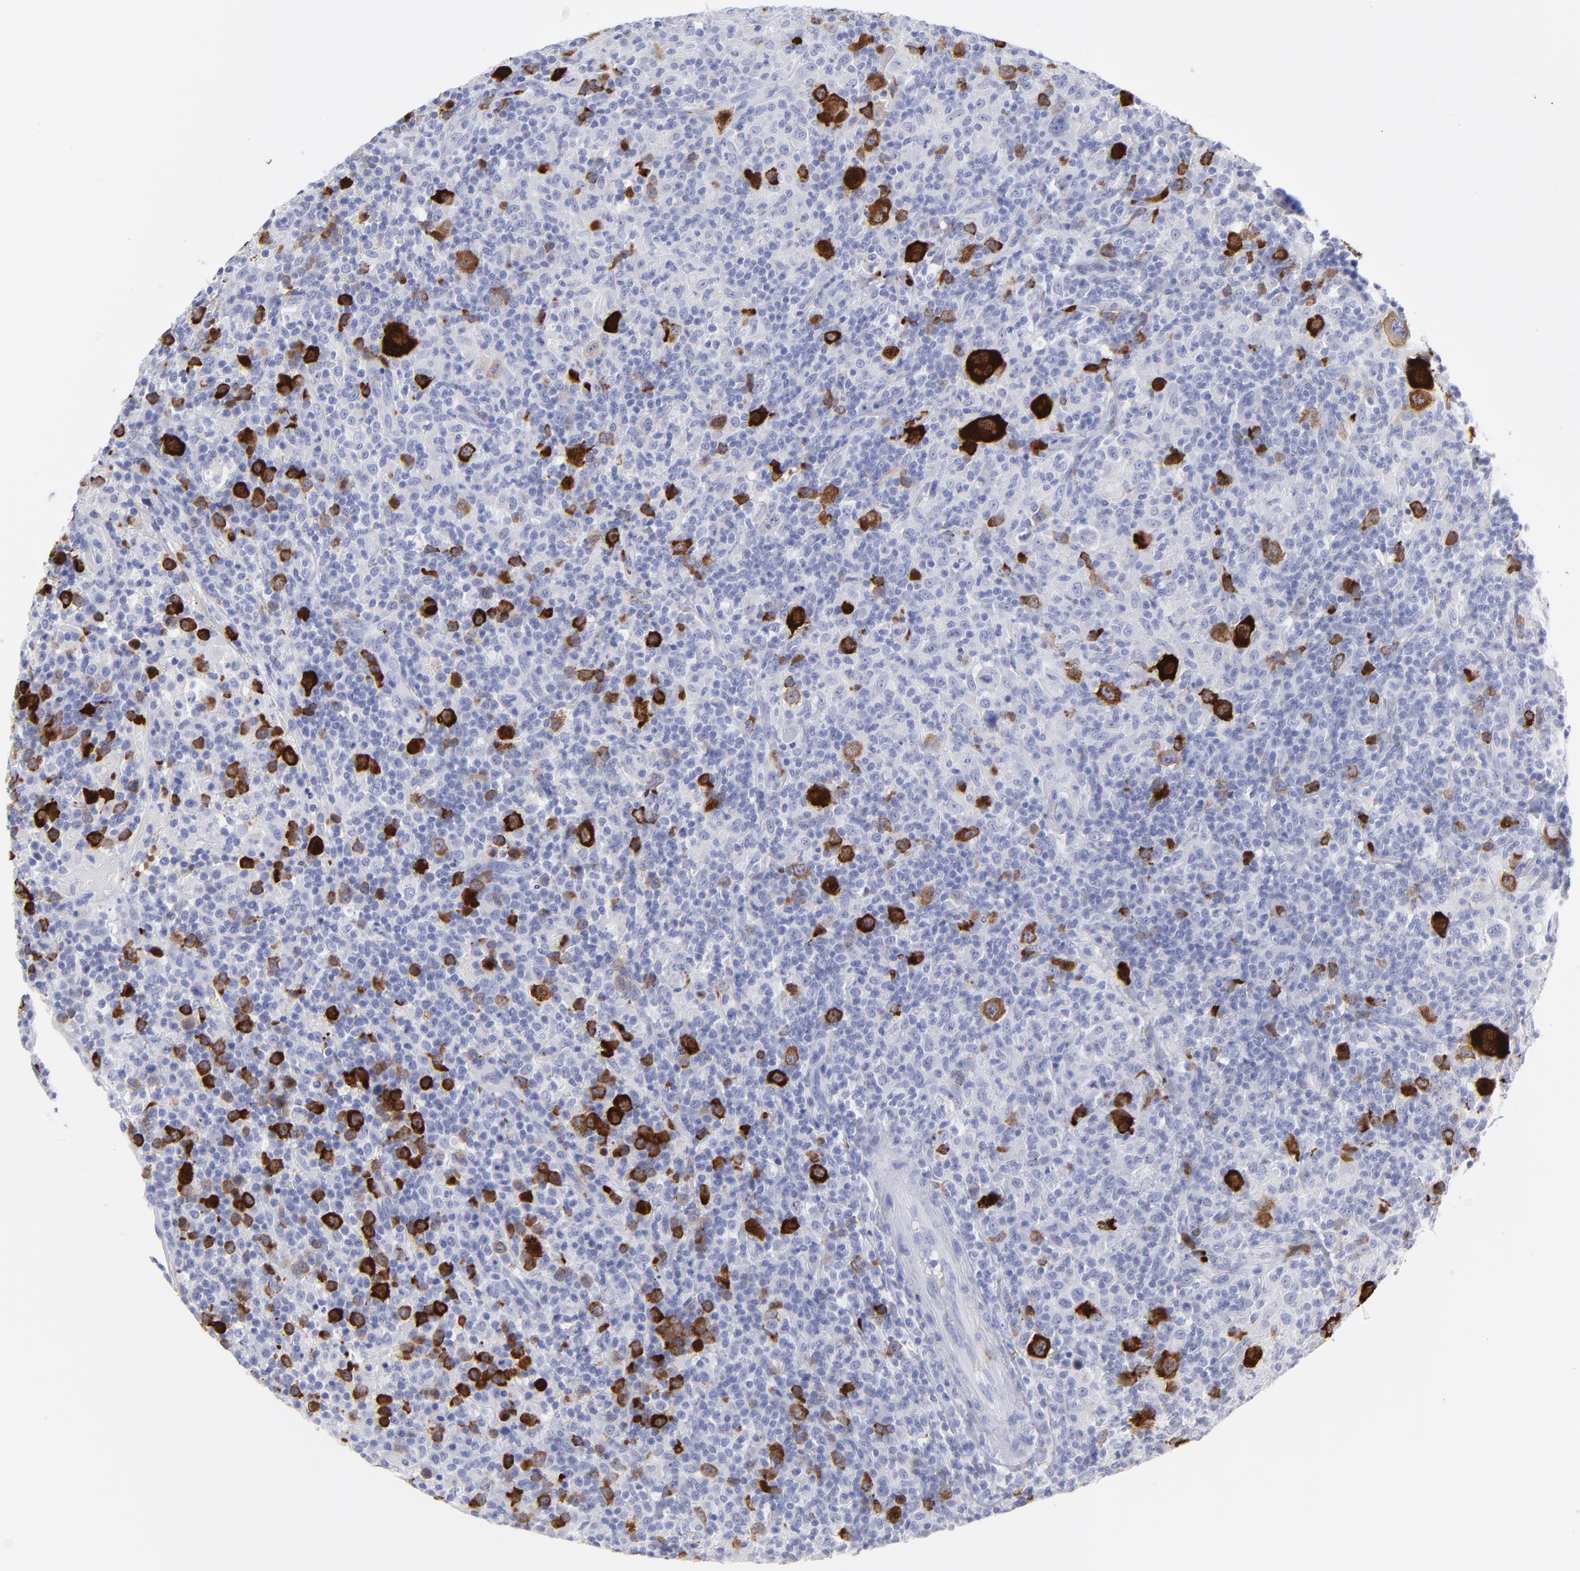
{"staining": {"intensity": "strong", "quantity": "<25%", "location": "cytoplasmic/membranous"}, "tissue": "lymphoma", "cell_type": "Tumor cells", "image_type": "cancer", "snomed": [{"axis": "morphology", "description": "Hodgkin's disease, NOS"}, {"axis": "topography", "description": "Lymph node"}], "caption": "Hodgkin's disease stained with immunohistochemistry reveals strong cytoplasmic/membranous staining in approximately <25% of tumor cells.", "gene": "CCNB1", "patient": {"sex": "male", "age": 65}}